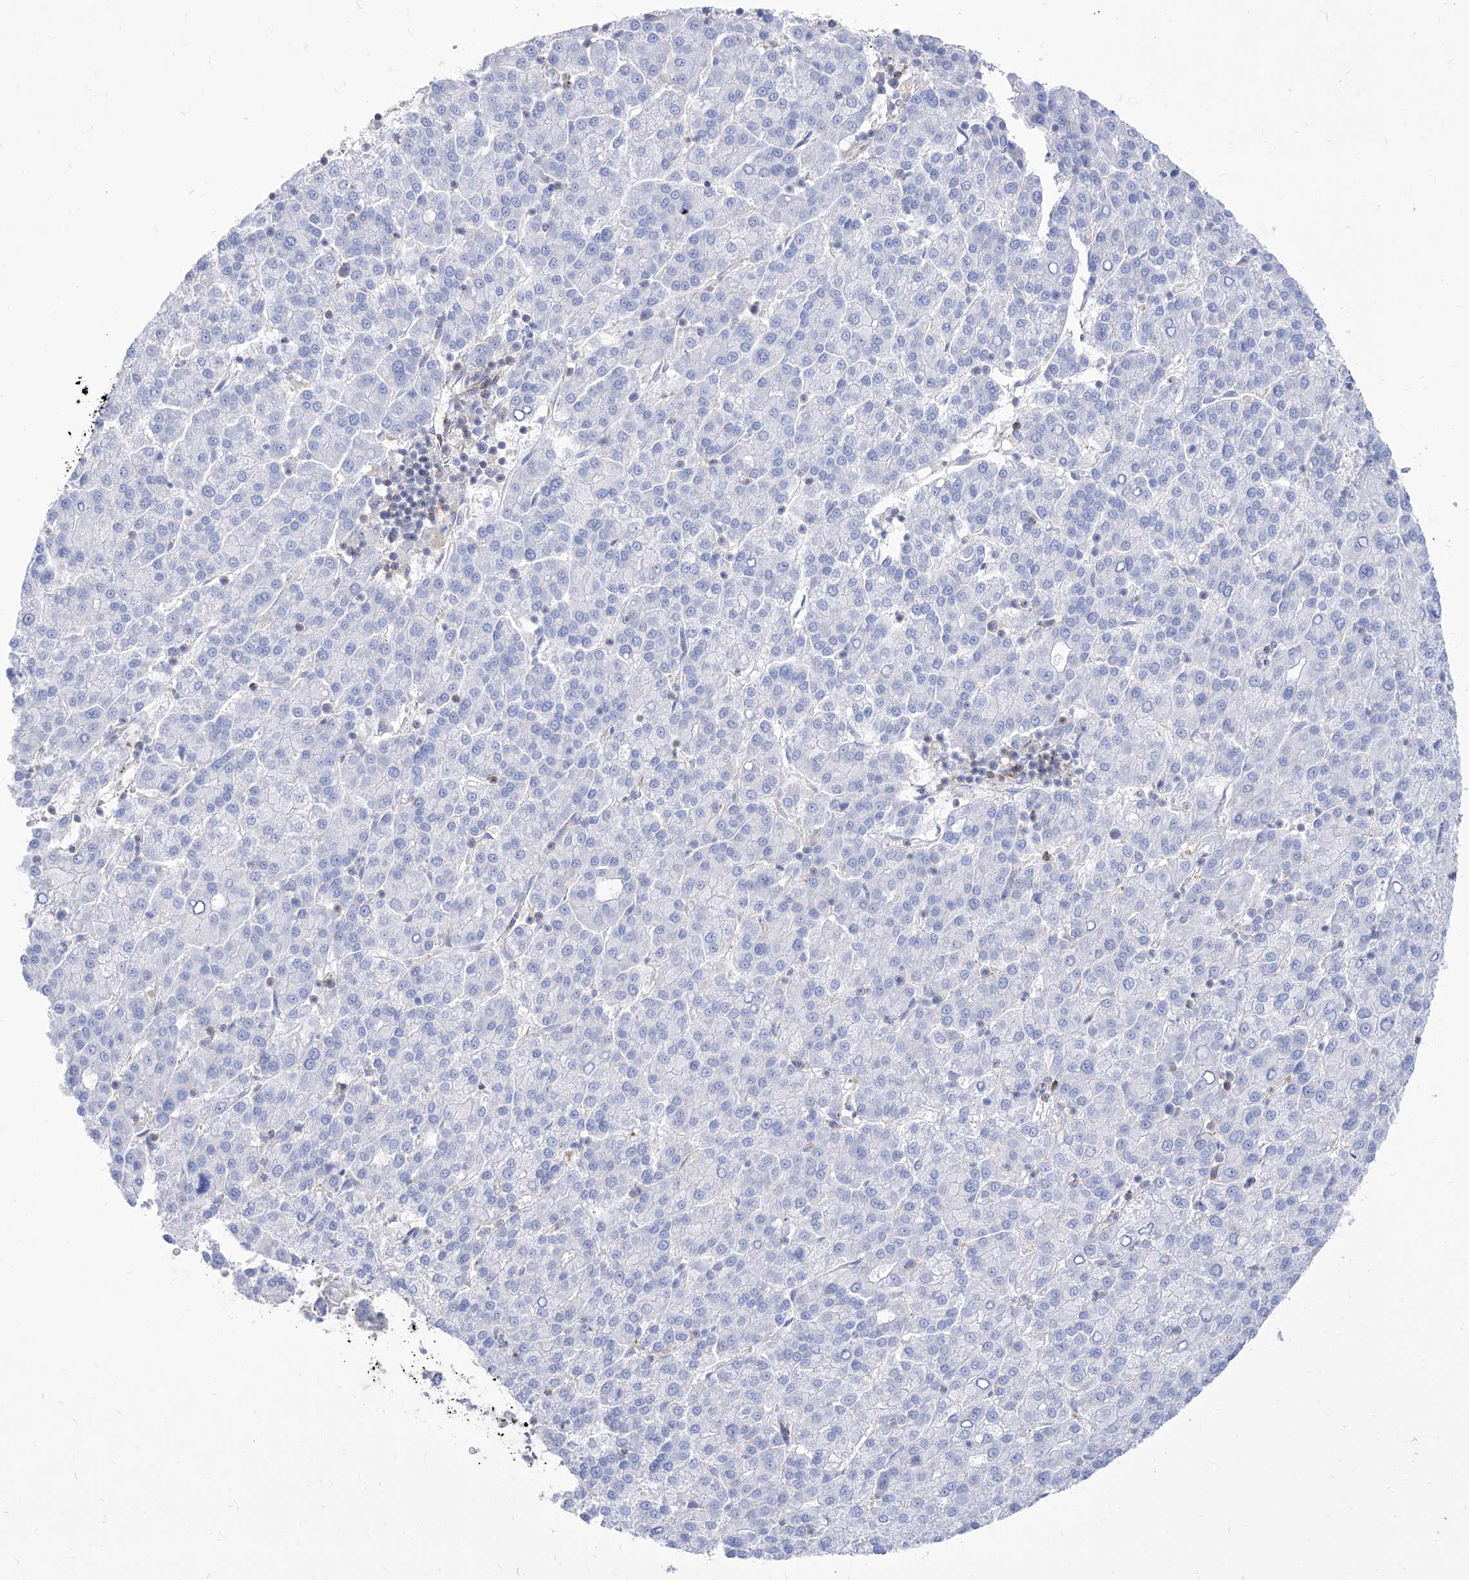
{"staining": {"intensity": "negative", "quantity": "none", "location": "none"}, "tissue": "liver cancer", "cell_type": "Tumor cells", "image_type": "cancer", "snomed": [{"axis": "morphology", "description": "Carcinoma, Hepatocellular, NOS"}, {"axis": "topography", "description": "Liver"}], "caption": "Immunohistochemistry (IHC) of human liver cancer exhibits no expression in tumor cells.", "gene": "C1orf74", "patient": {"sex": "female", "age": 58}}